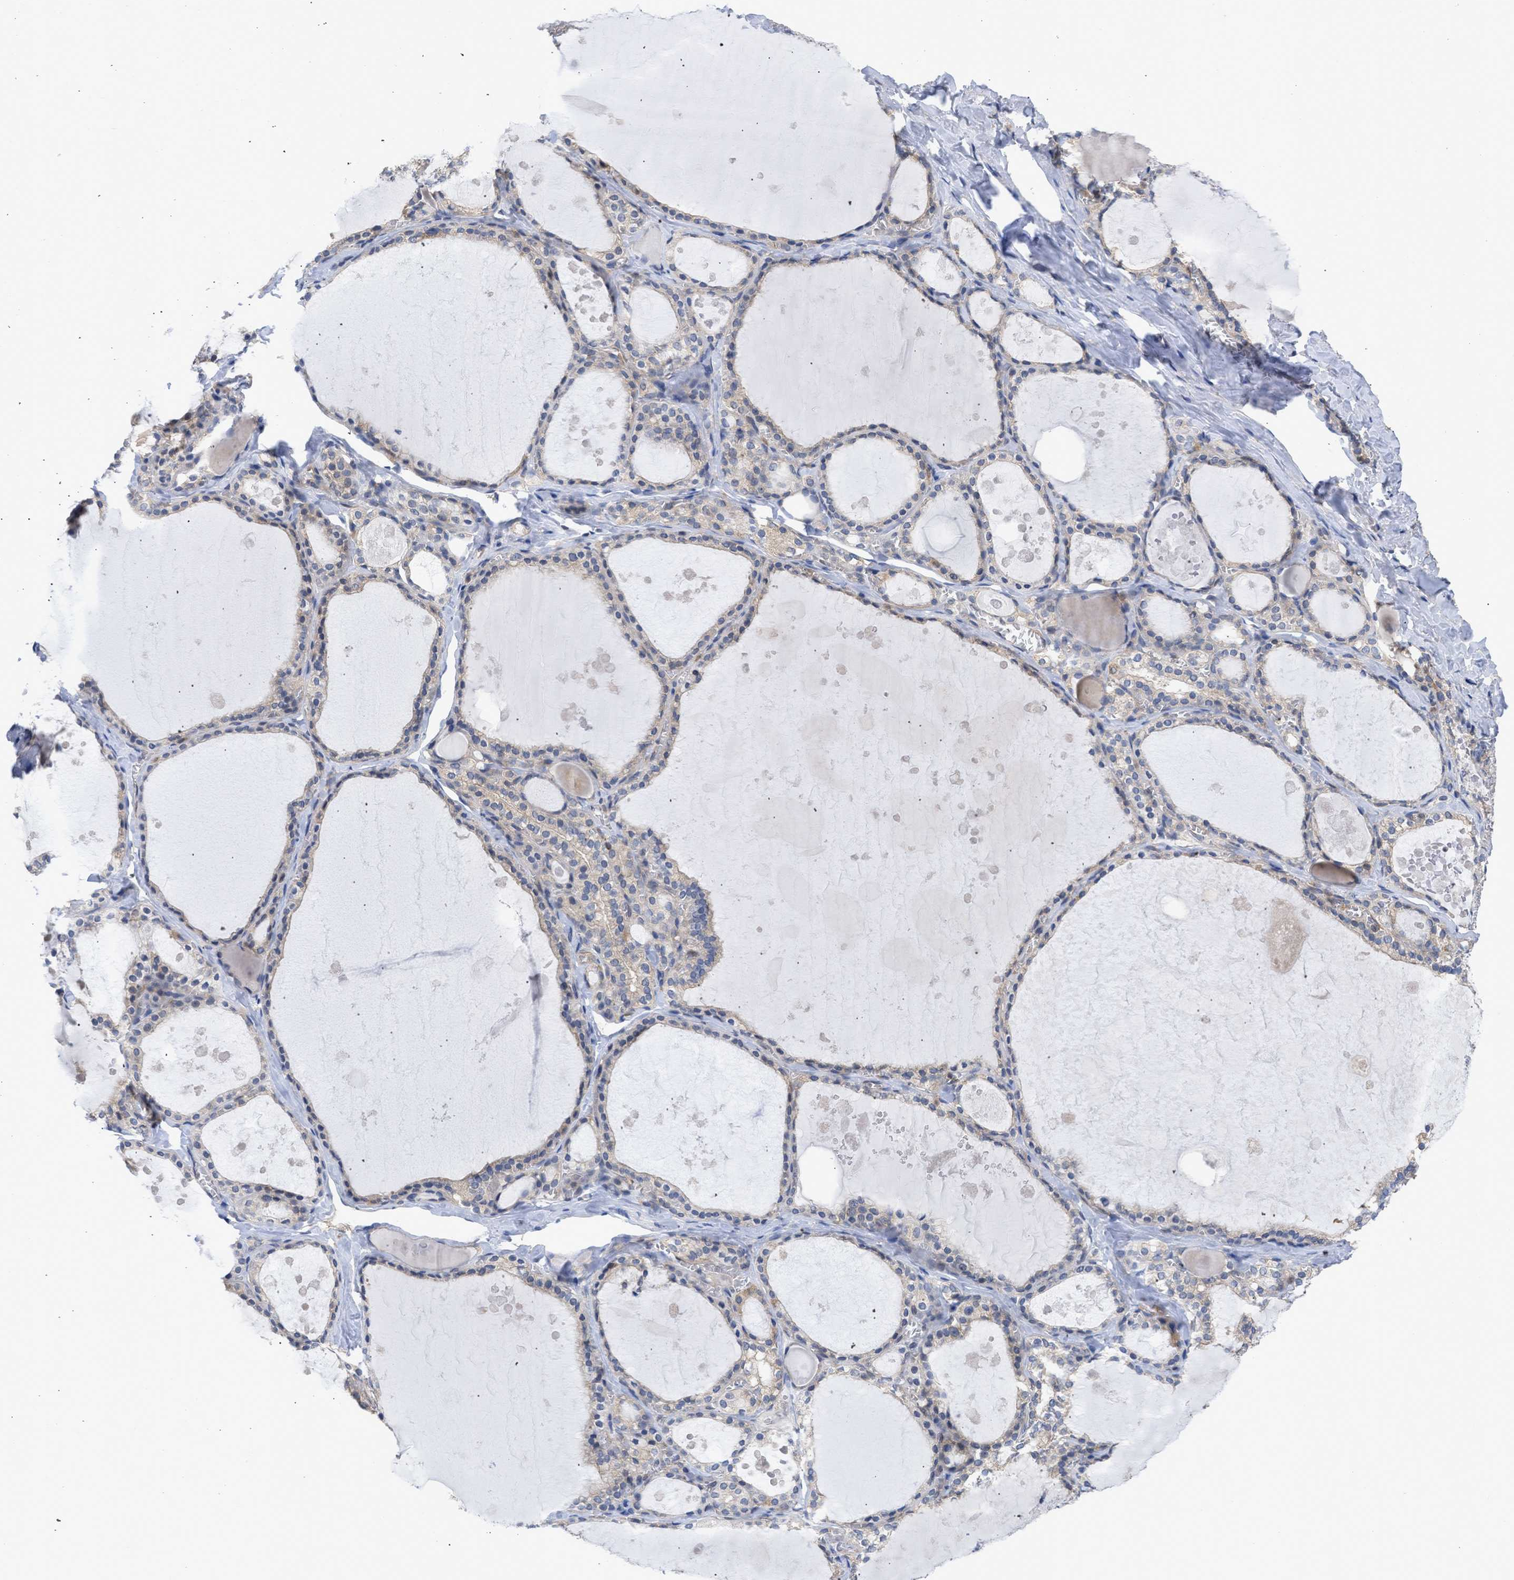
{"staining": {"intensity": "weak", "quantity": "25%-75%", "location": "cytoplasmic/membranous"}, "tissue": "thyroid gland", "cell_type": "Glandular cells", "image_type": "normal", "snomed": [{"axis": "morphology", "description": "Normal tissue, NOS"}, {"axis": "topography", "description": "Thyroid gland"}], "caption": "Immunohistochemical staining of benign human thyroid gland exhibits 25%-75% levels of weak cytoplasmic/membranous protein positivity in approximately 25%-75% of glandular cells. (DAB (3,3'-diaminobenzidine) = brown stain, brightfield microscopy at high magnification).", "gene": "MAP2K3", "patient": {"sex": "male", "age": 56}}